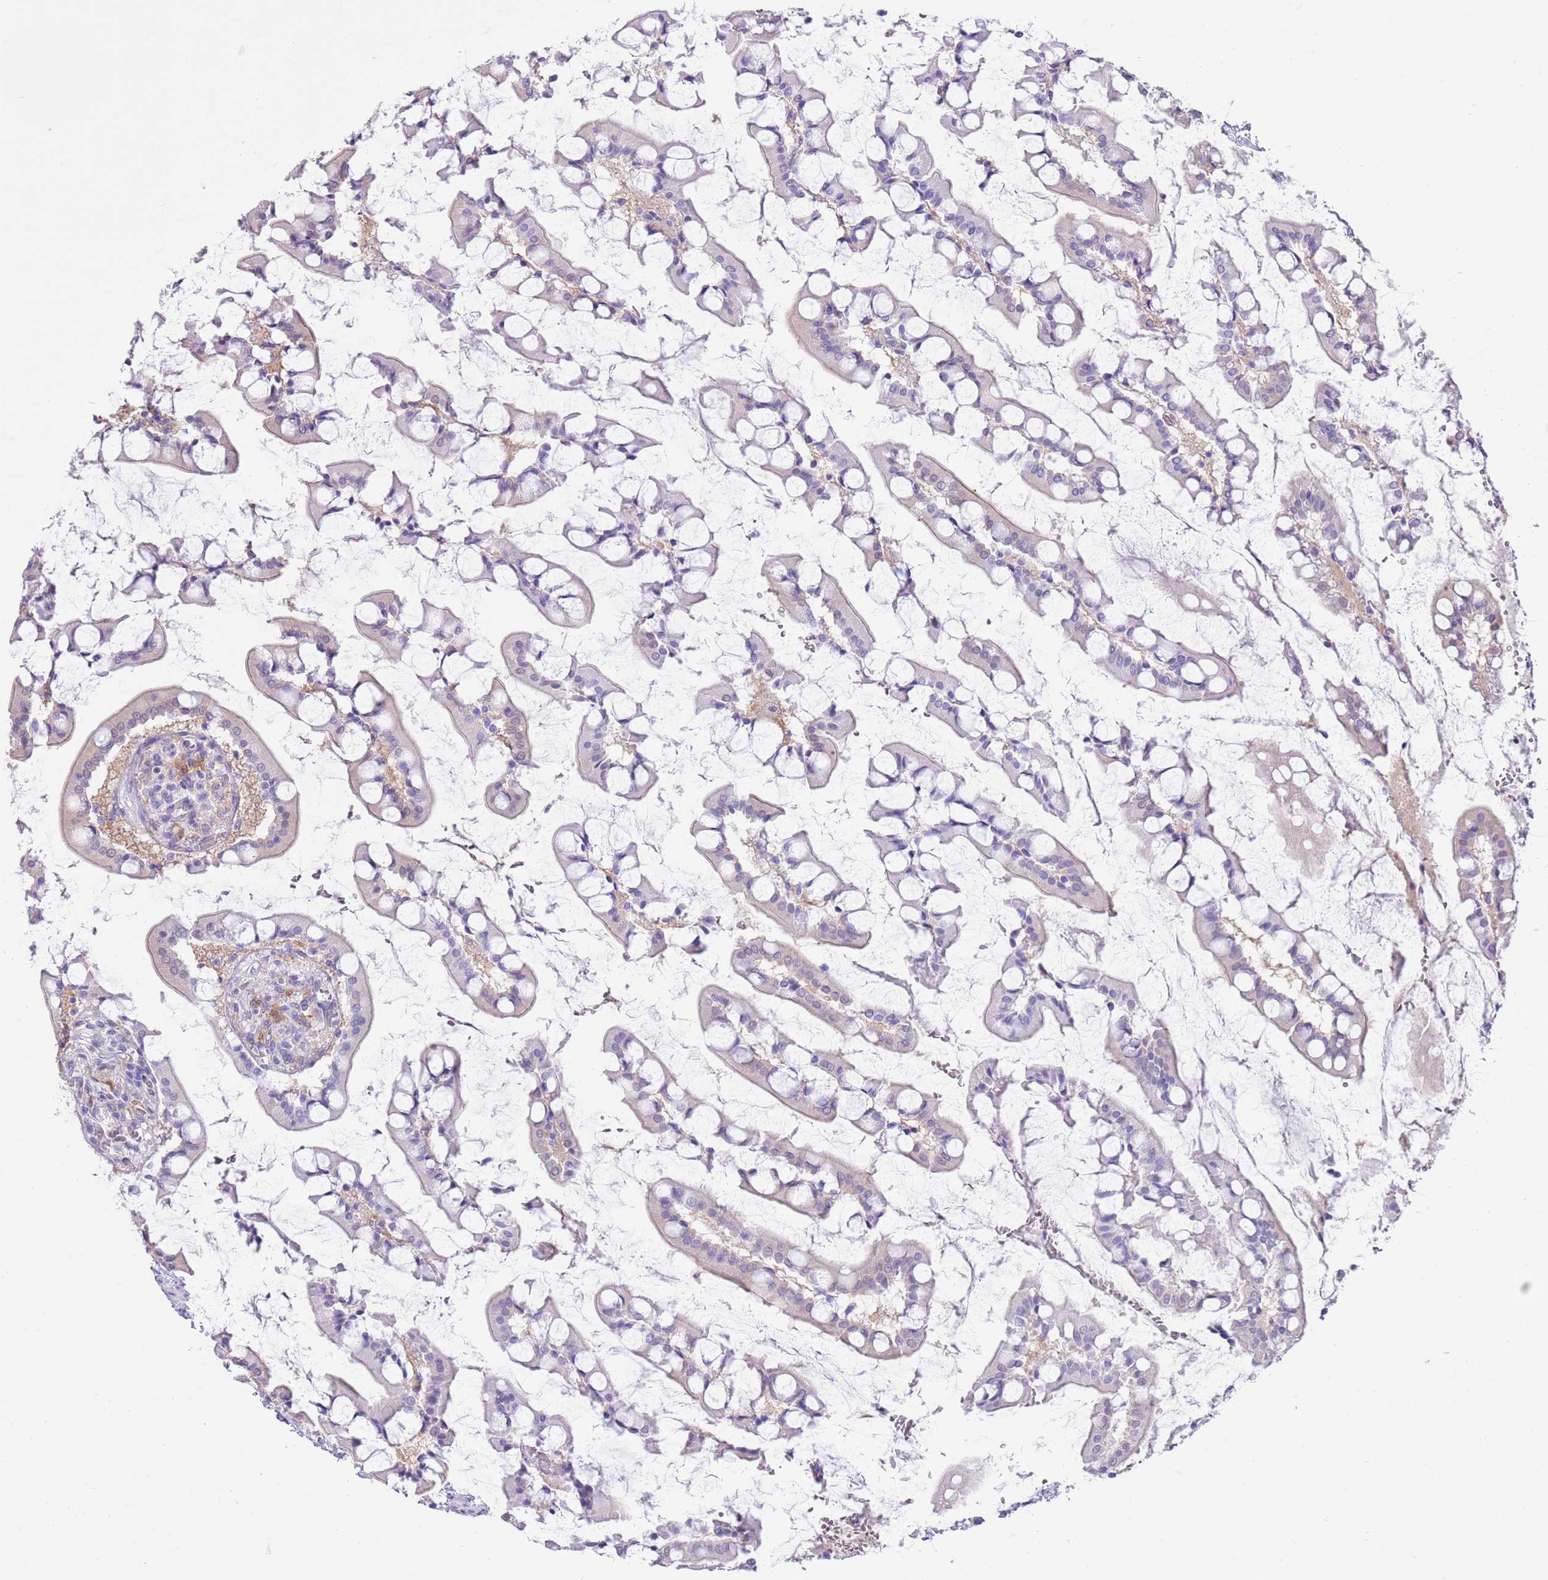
{"staining": {"intensity": "negative", "quantity": "none", "location": "none"}, "tissue": "small intestine", "cell_type": "Glandular cells", "image_type": "normal", "snomed": [{"axis": "morphology", "description": "Normal tissue, NOS"}, {"axis": "topography", "description": "Small intestine"}], "caption": "Small intestine stained for a protein using IHC displays no positivity glandular cells.", "gene": "DDI2", "patient": {"sex": "male", "age": 52}}